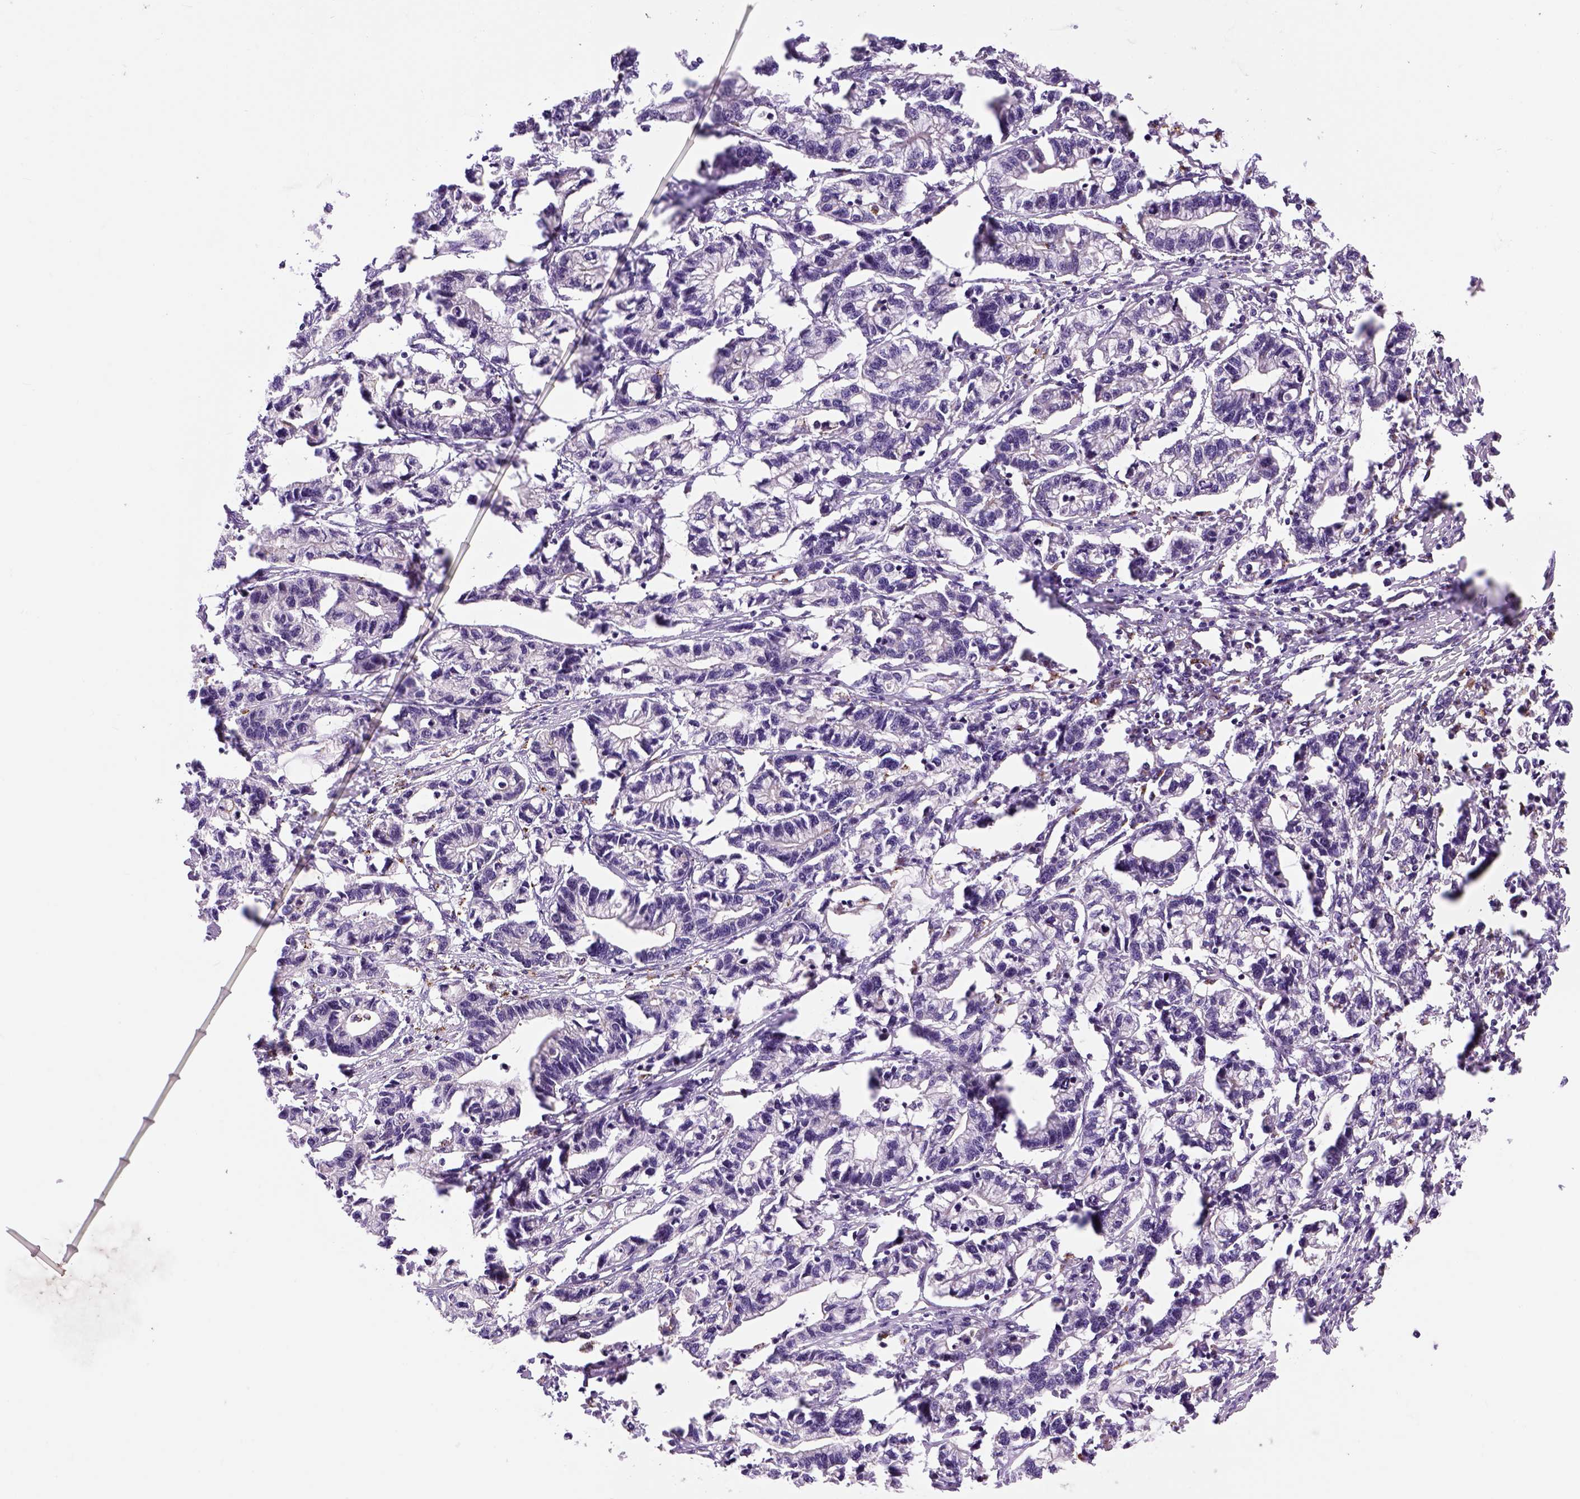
{"staining": {"intensity": "negative", "quantity": "none", "location": "none"}, "tissue": "stomach cancer", "cell_type": "Tumor cells", "image_type": "cancer", "snomed": [{"axis": "morphology", "description": "Adenocarcinoma, NOS"}, {"axis": "topography", "description": "Stomach"}], "caption": "DAB immunohistochemical staining of human stomach cancer exhibits no significant positivity in tumor cells. (DAB (3,3'-diaminobenzidine) immunohistochemistry (IHC) with hematoxylin counter stain).", "gene": "KAZN", "patient": {"sex": "male", "age": 83}}